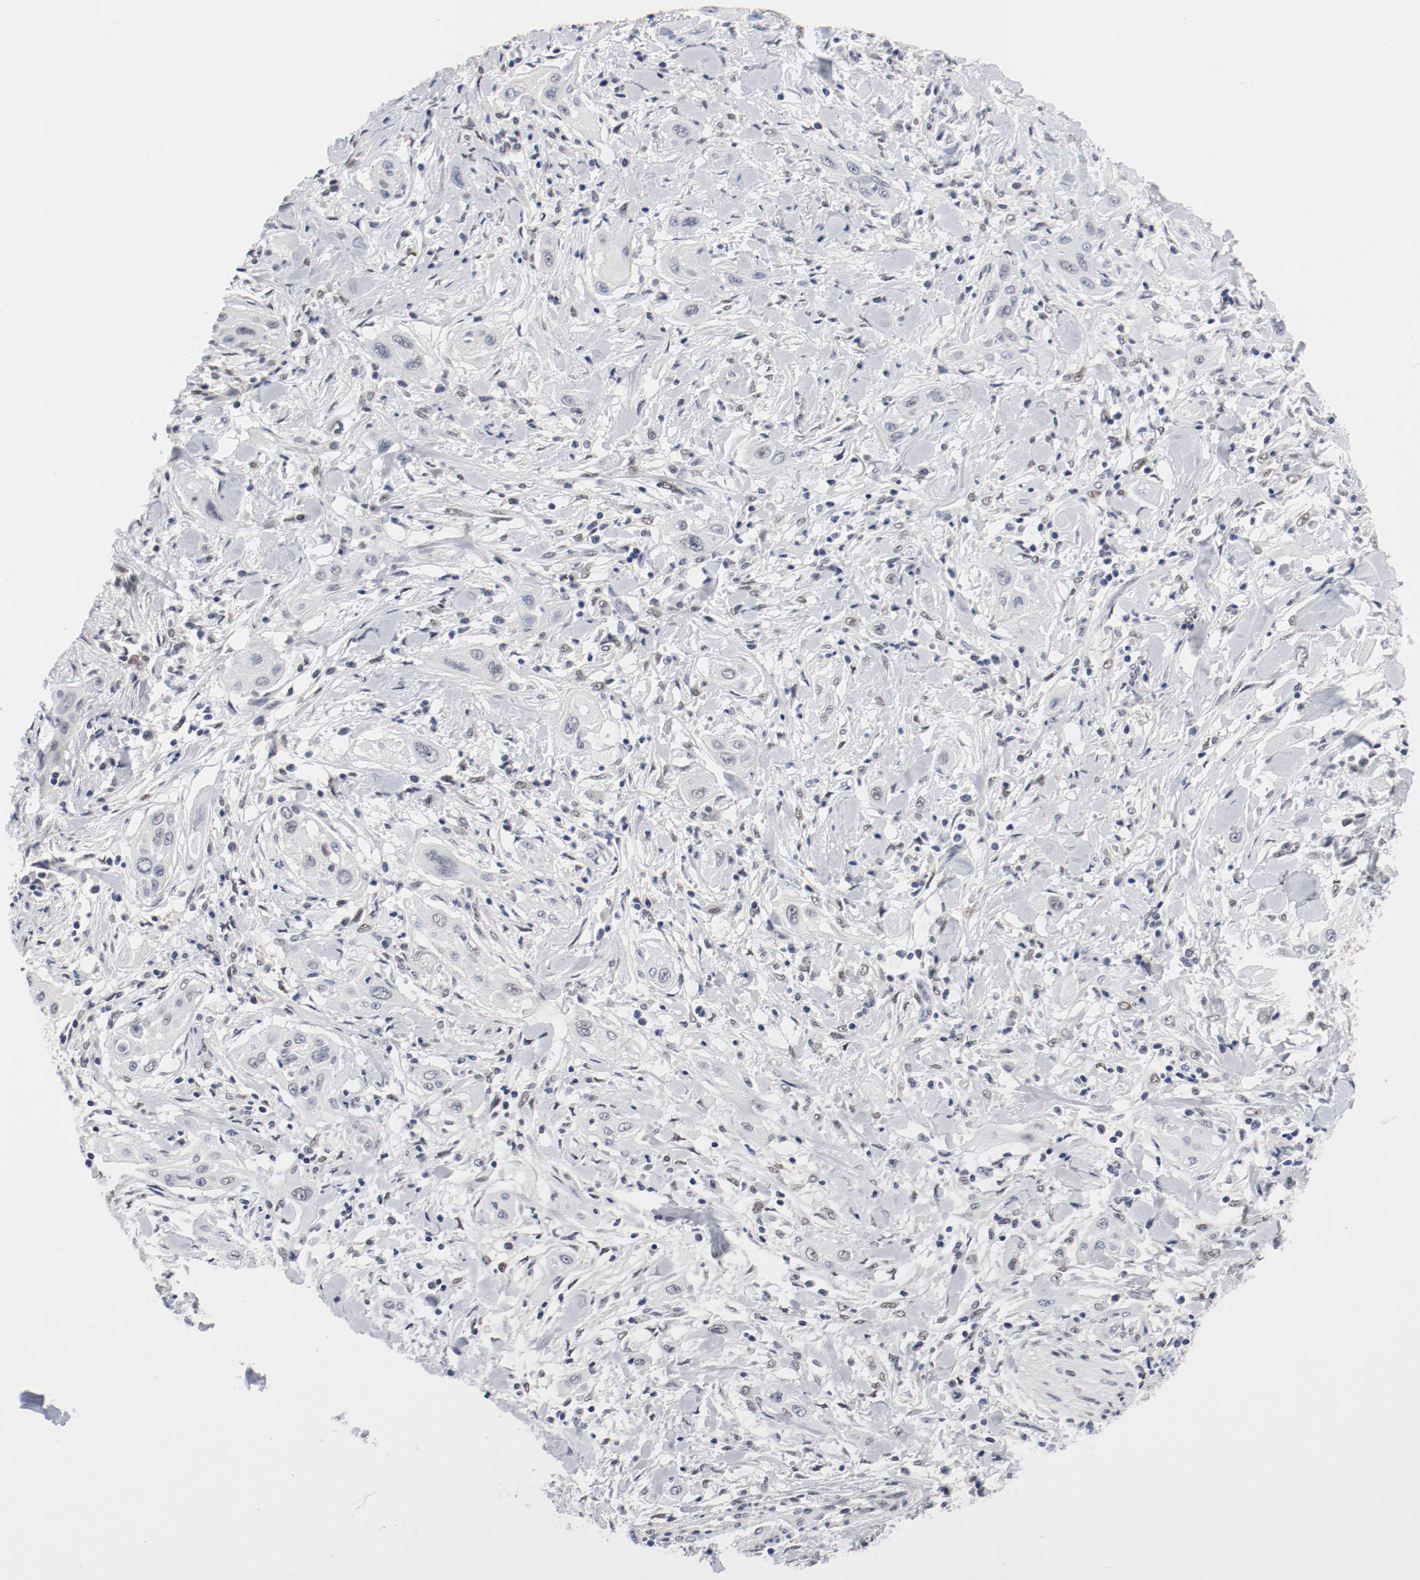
{"staining": {"intensity": "negative", "quantity": "none", "location": "none"}, "tissue": "lung cancer", "cell_type": "Tumor cells", "image_type": "cancer", "snomed": [{"axis": "morphology", "description": "Squamous cell carcinoma, NOS"}, {"axis": "topography", "description": "Lung"}], "caption": "IHC histopathology image of human lung cancer stained for a protein (brown), which displays no positivity in tumor cells.", "gene": "ARNT", "patient": {"sex": "female", "age": 47}}